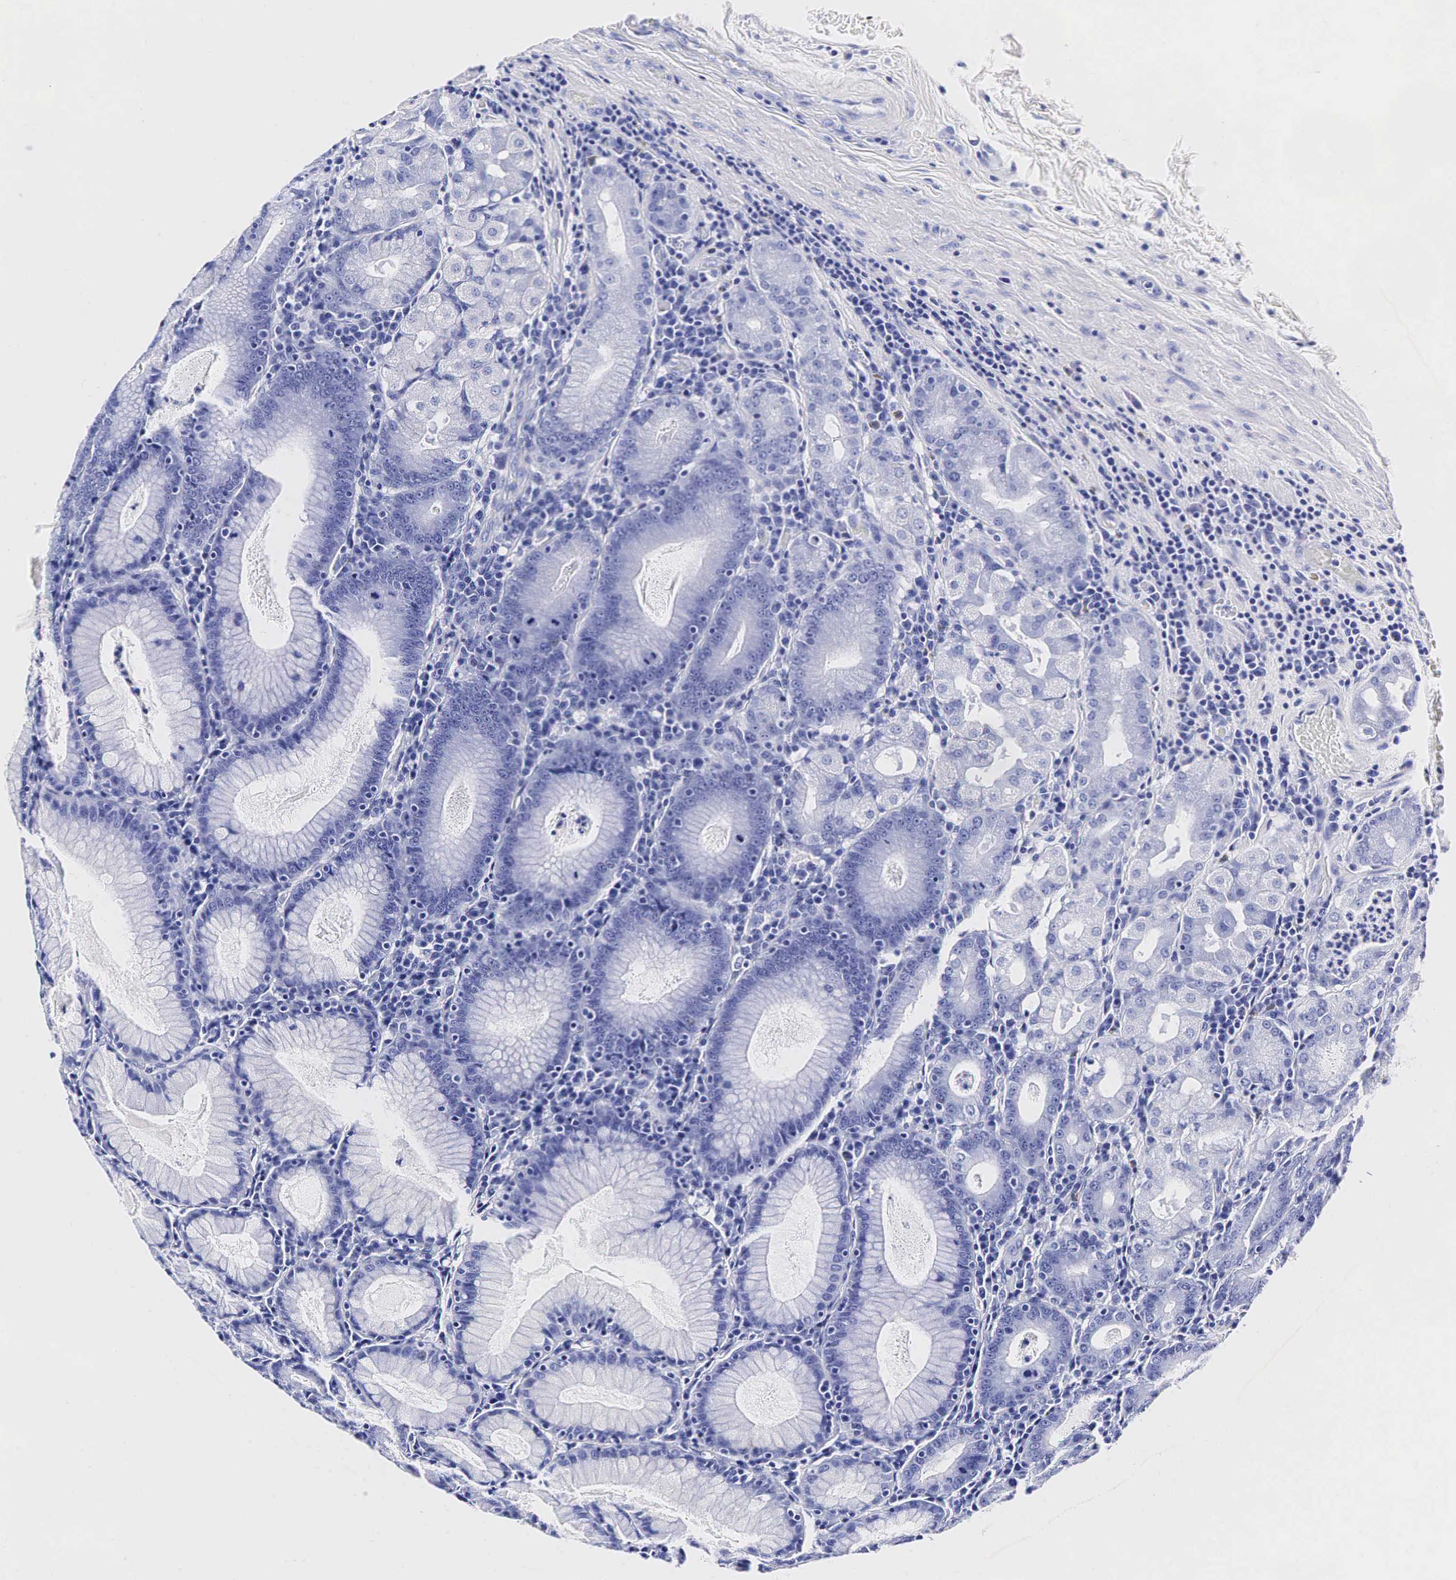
{"staining": {"intensity": "negative", "quantity": "none", "location": "none"}, "tissue": "stomach", "cell_type": "Glandular cells", "image_type": "normal", "snomed": [{"axis": "morphology", "description": "Normal tissue, NOS"}, {"axis": "topography", "description": "Stomach, lower"}], "caption": "IHC photomicrograph of unremarkable stomach: human stomach stained with DAB reveals no significant protein staining in glandular cells. Nuclei are stained in blue.", "gene": "ACP3", "patient": {"sex": "female", "age": 43}}